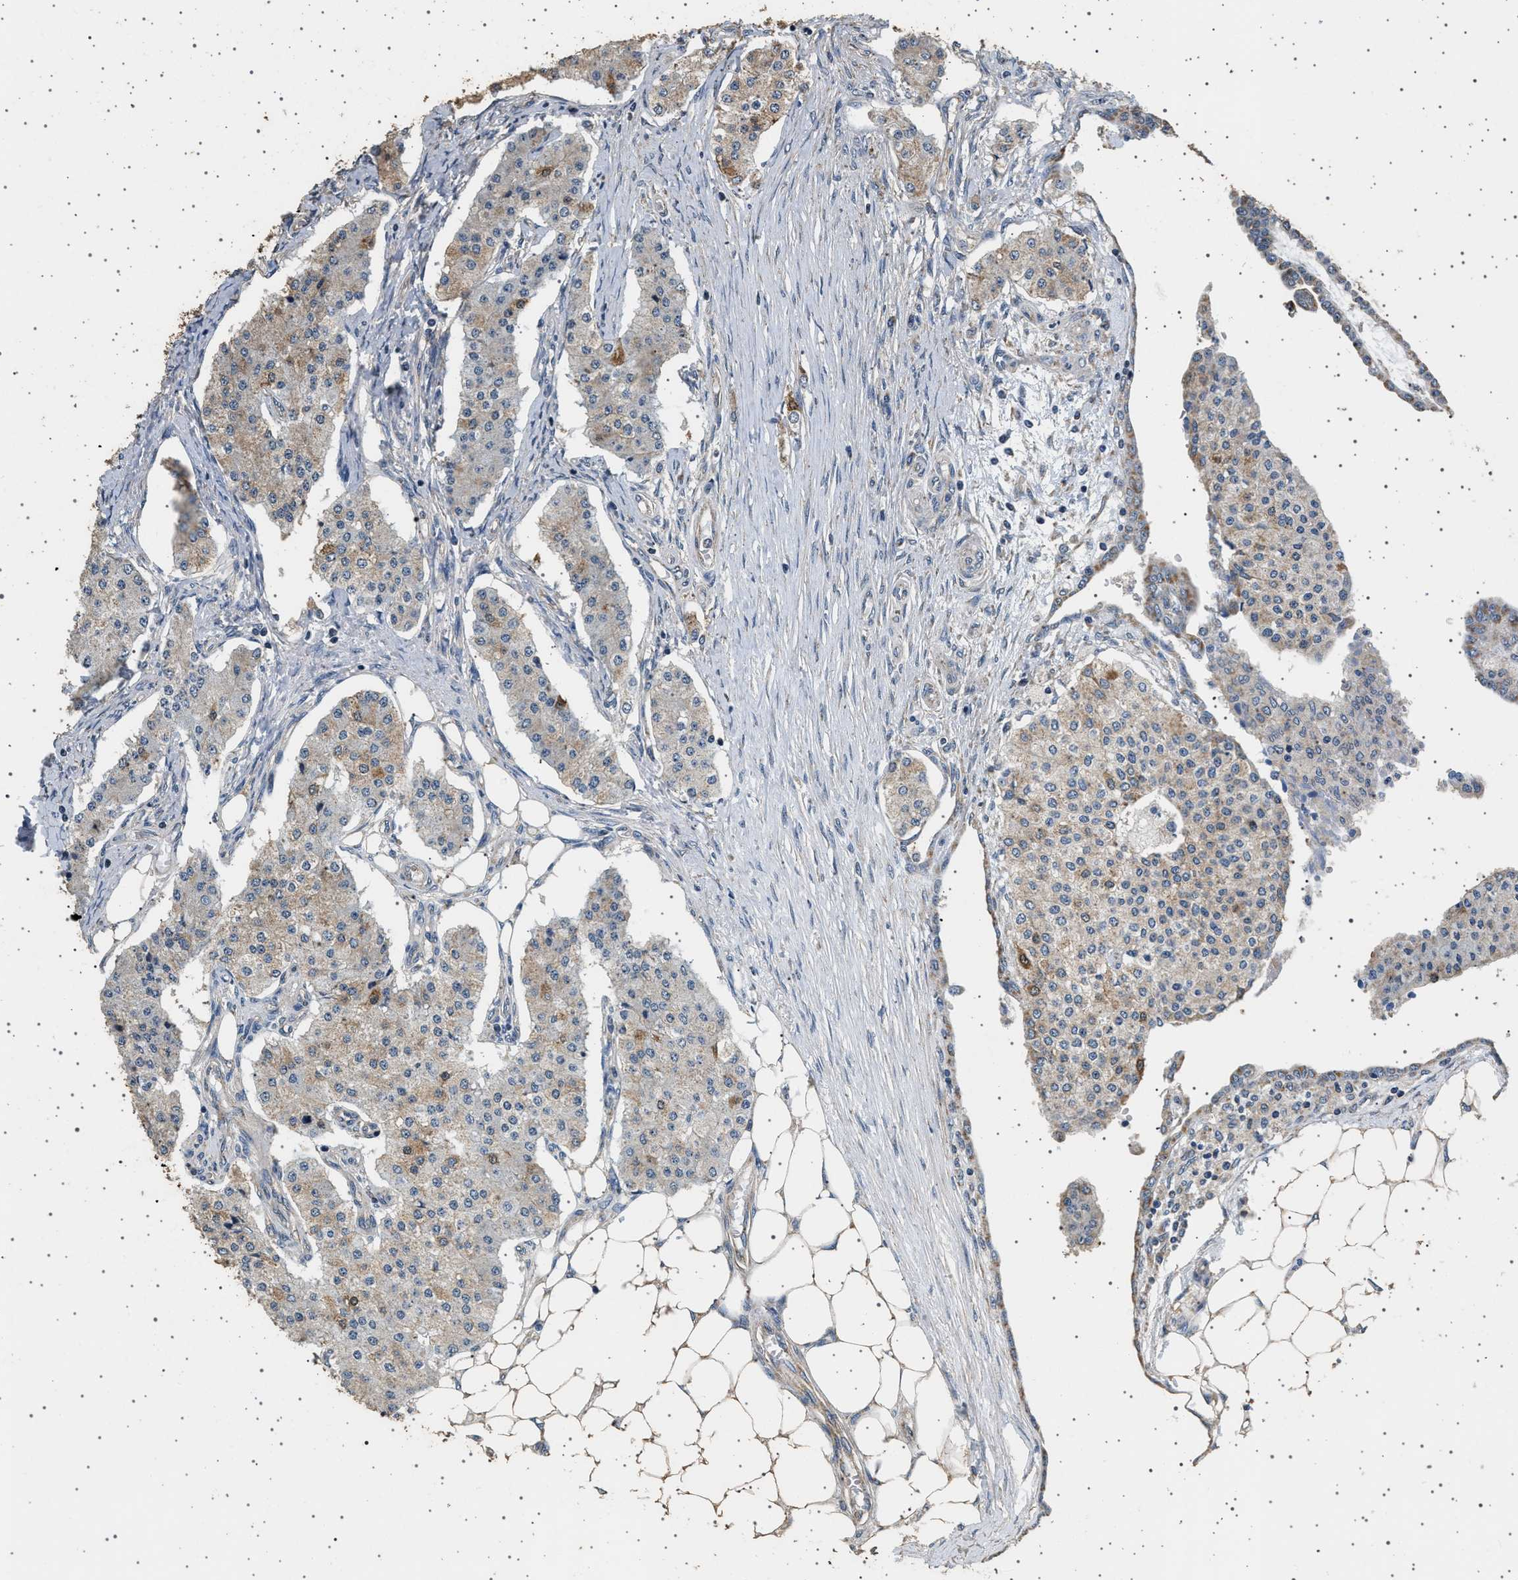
{"staining": {"intensity": "moderate", "quantity": "<25%", "location": "cytoplasmic/membranous"}, "tissue": "carcinoid", "cell_type": "Tumor cells", "image_type": "cancer", "snomed": [{"axis": "morphology", "description": "Carcinoid, malignant, NOS"}, {"axis": "topography", "description": "Colon"}], "caption": "Moderate cytoplasmic/membranous protein expression is present in approximately <25% of tumor cells in carcinoid. The protein is stained brown, and the nuclei are stained in blue (DAB IHC with brightfield microscopy, high magnification).", "gene": "KCNA4", "patient": {"sex": "female", "age": 52}}